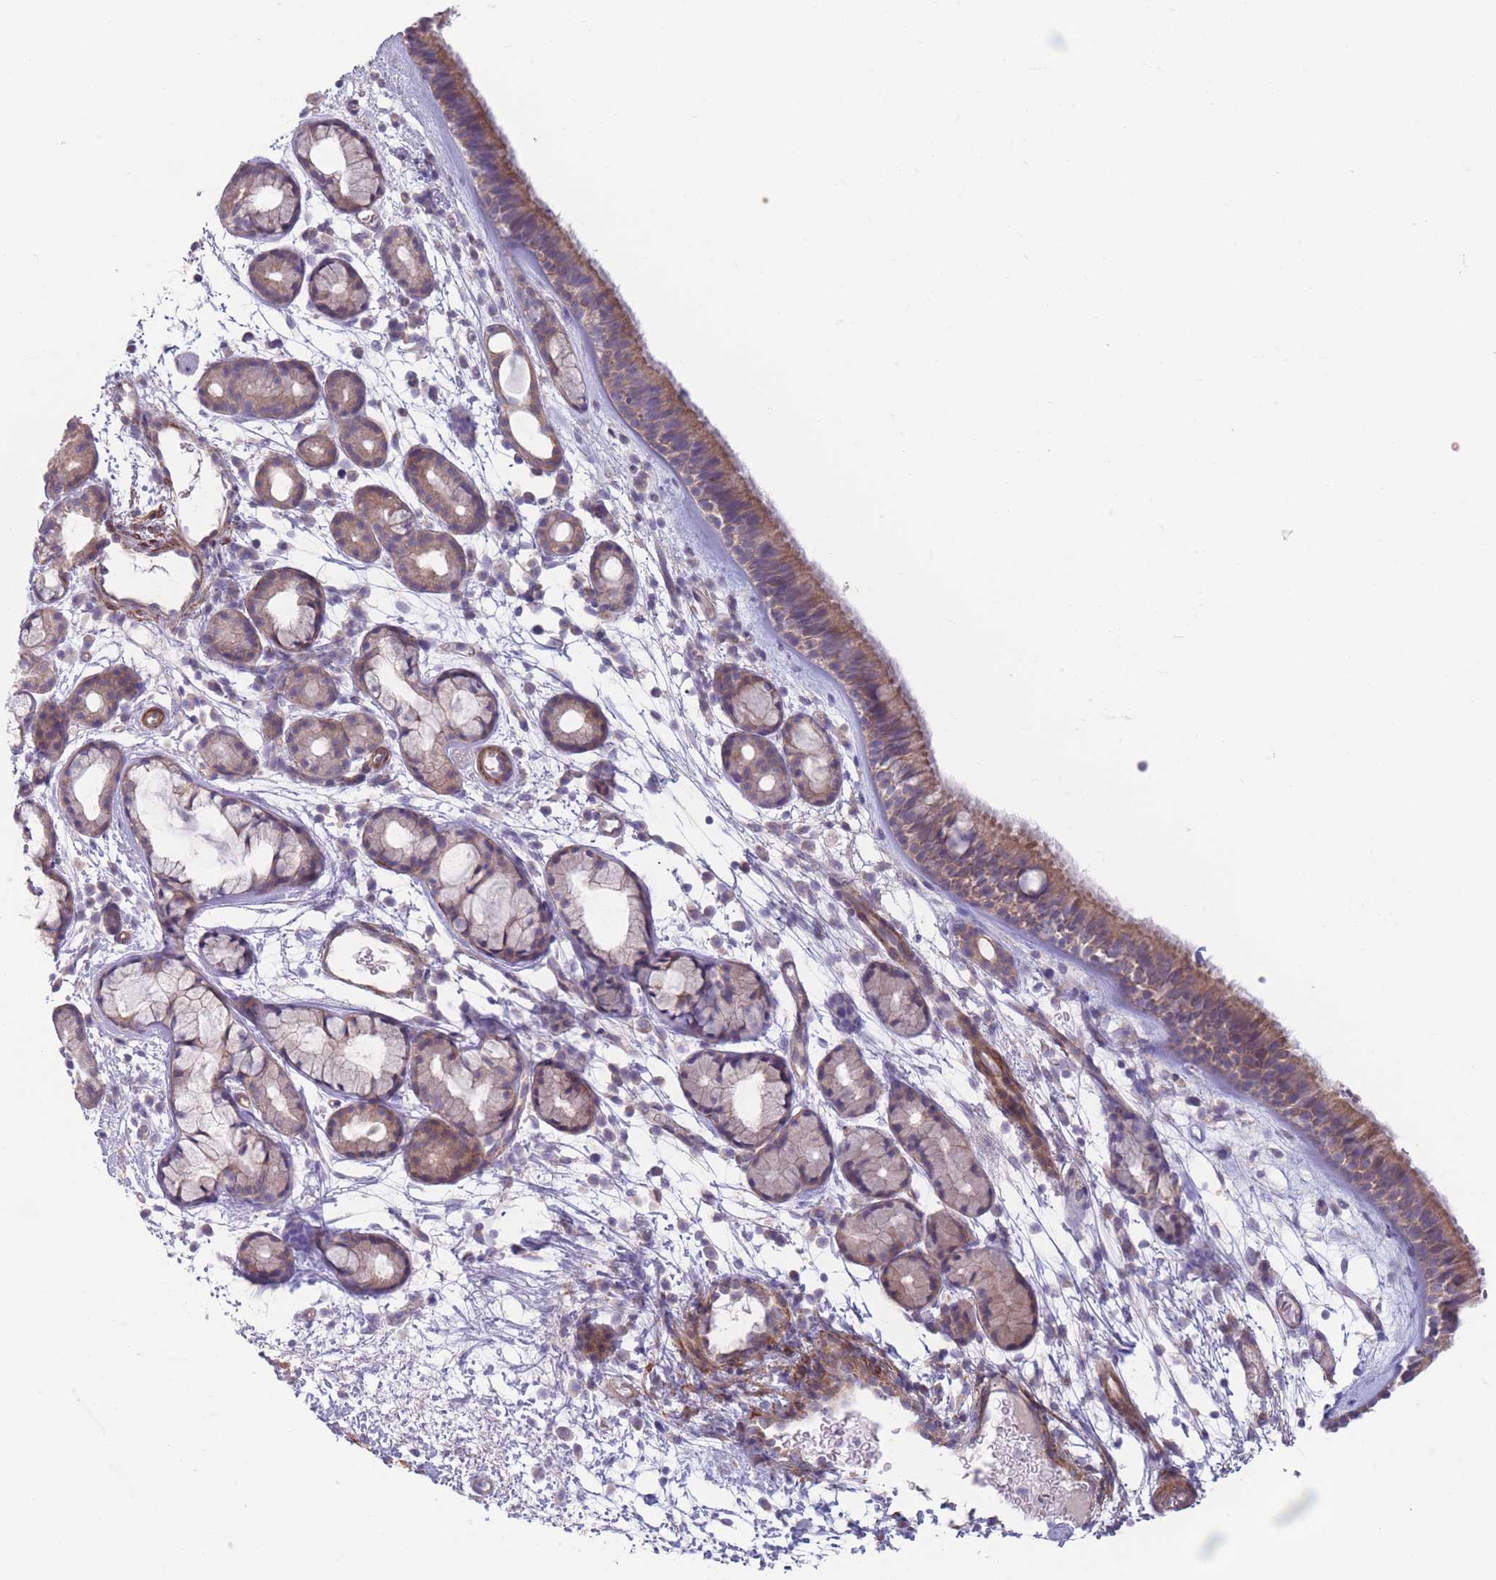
{"staining": {"intensity": "moderate", "quantity": ">75%", "location": "cytoplasmic/membranous"}, "tissue": "nasopharynx", "cell_type": "Respiratory epithelial cells", "image_type": "normal", "snomed": [{"axis": "morphology", "description": "Normal tissue, NOS"}, {"axis": "topography", "description": "Nasopharynx"}], "caption": "Immunohistochemistry (IHC) histopathology image of normal nasopharynx stained for a protein (brown), which shows medium levels of moderate cytoplasmic/membranous positivity in approximately >75% of respiratory epithelial cells.", "gene": "PNPLA5", "patient": {"sex": "female", "age": 81}}